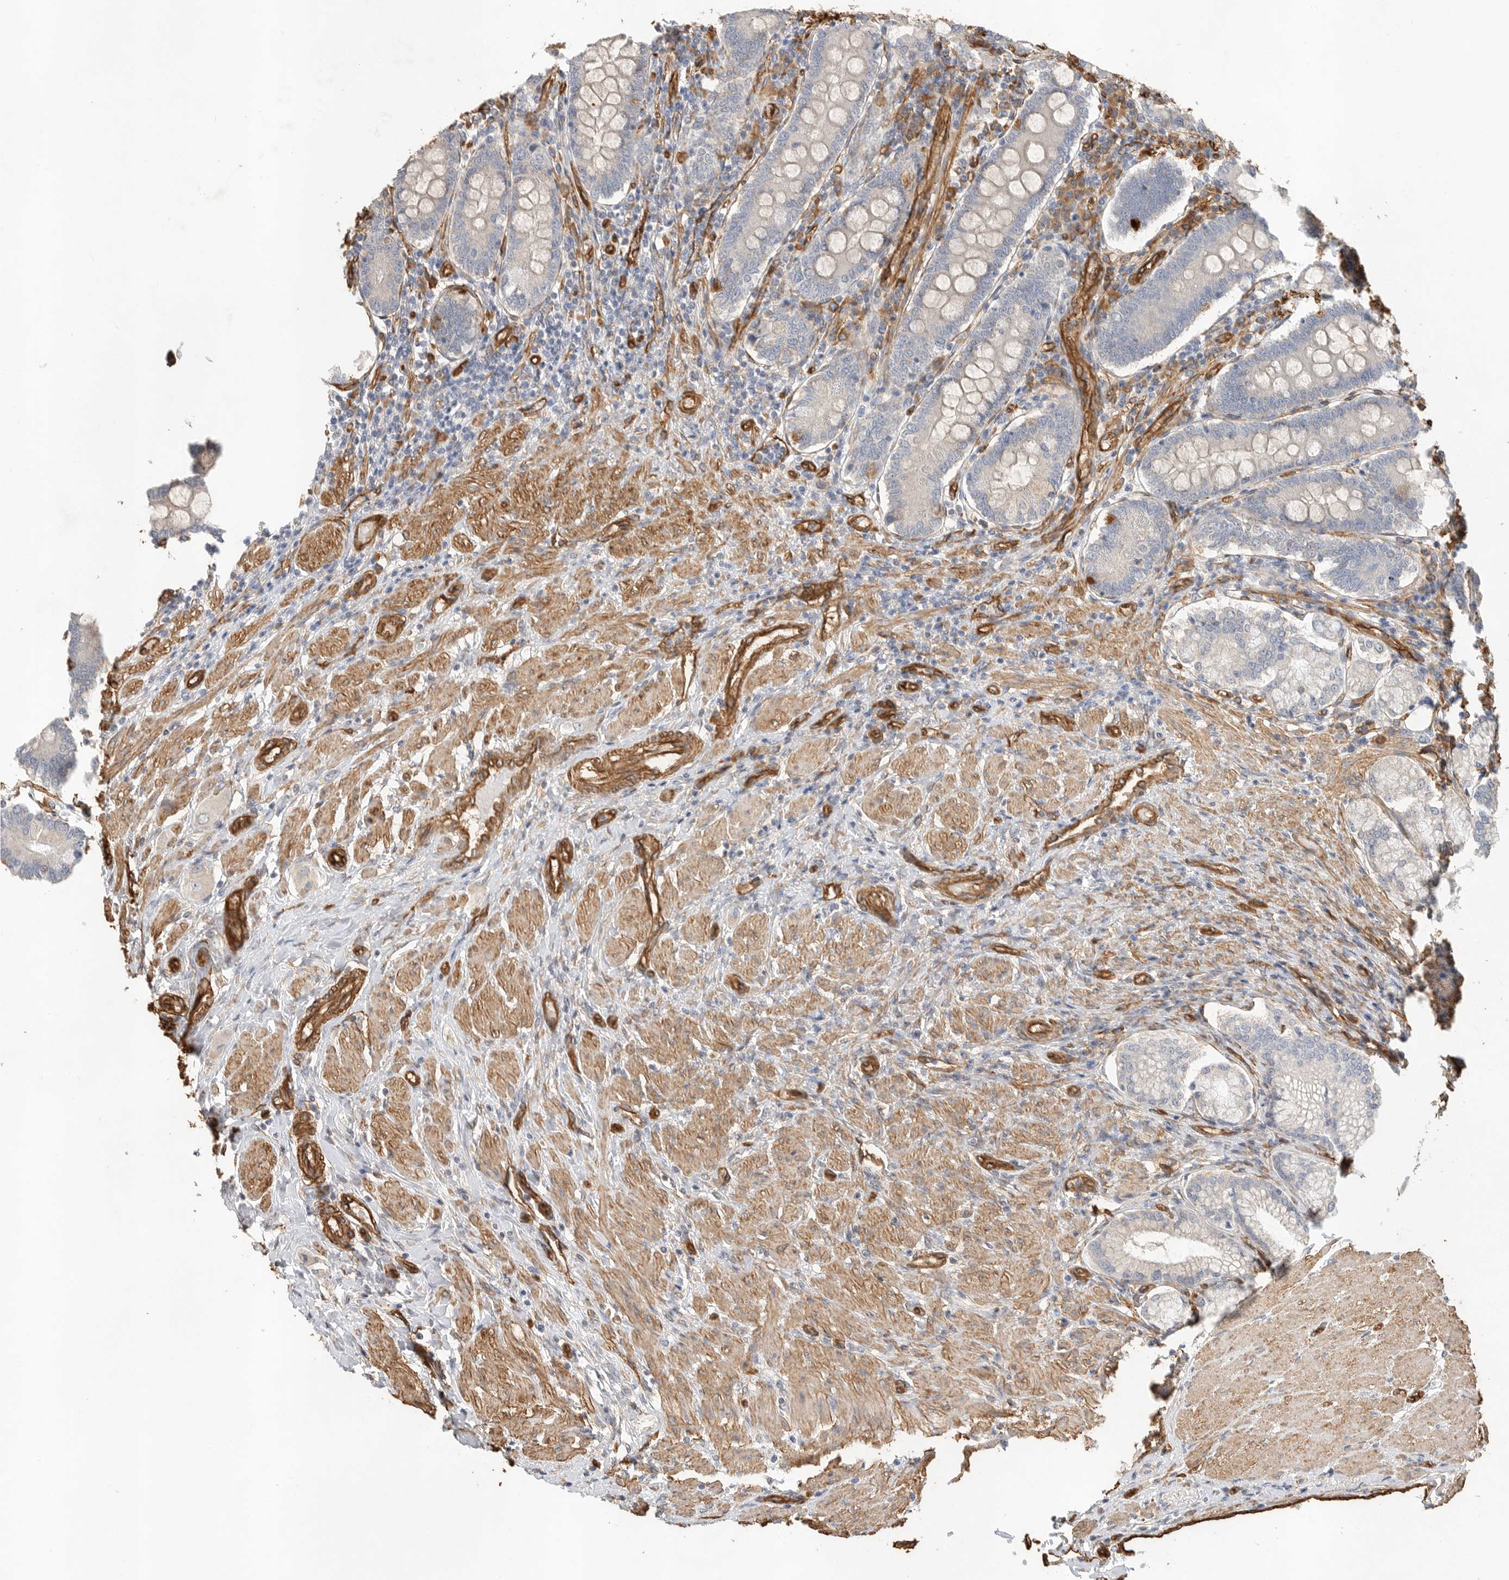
{"staining": {"intensity": "weak", "quantity": "25%-75%", "location": "cytoplasmic/membranous"}, "tissue": "duodenum", "cell_type": "Glandular cells", "image_type": "normal", "snomed": [{"axis": "morphology", "description": "Normal tissue, NOS"}, {"axis": "morphology", "description": "Adenocarcinoma, NOS"}, {"axis": "topography", "description": "Pancreas"}, {"axis": "topography", "description": "Duodenum"}], "caption": "This micrograph exhibits immunohistochemistry (IHC) staining of benign human duodenum, with low weak cytoplasmic/membranous staining in approximately 25%-75% of glandular cells.", "gene": "JMJD4", "patient": {"sex": "male", "age": 50}}